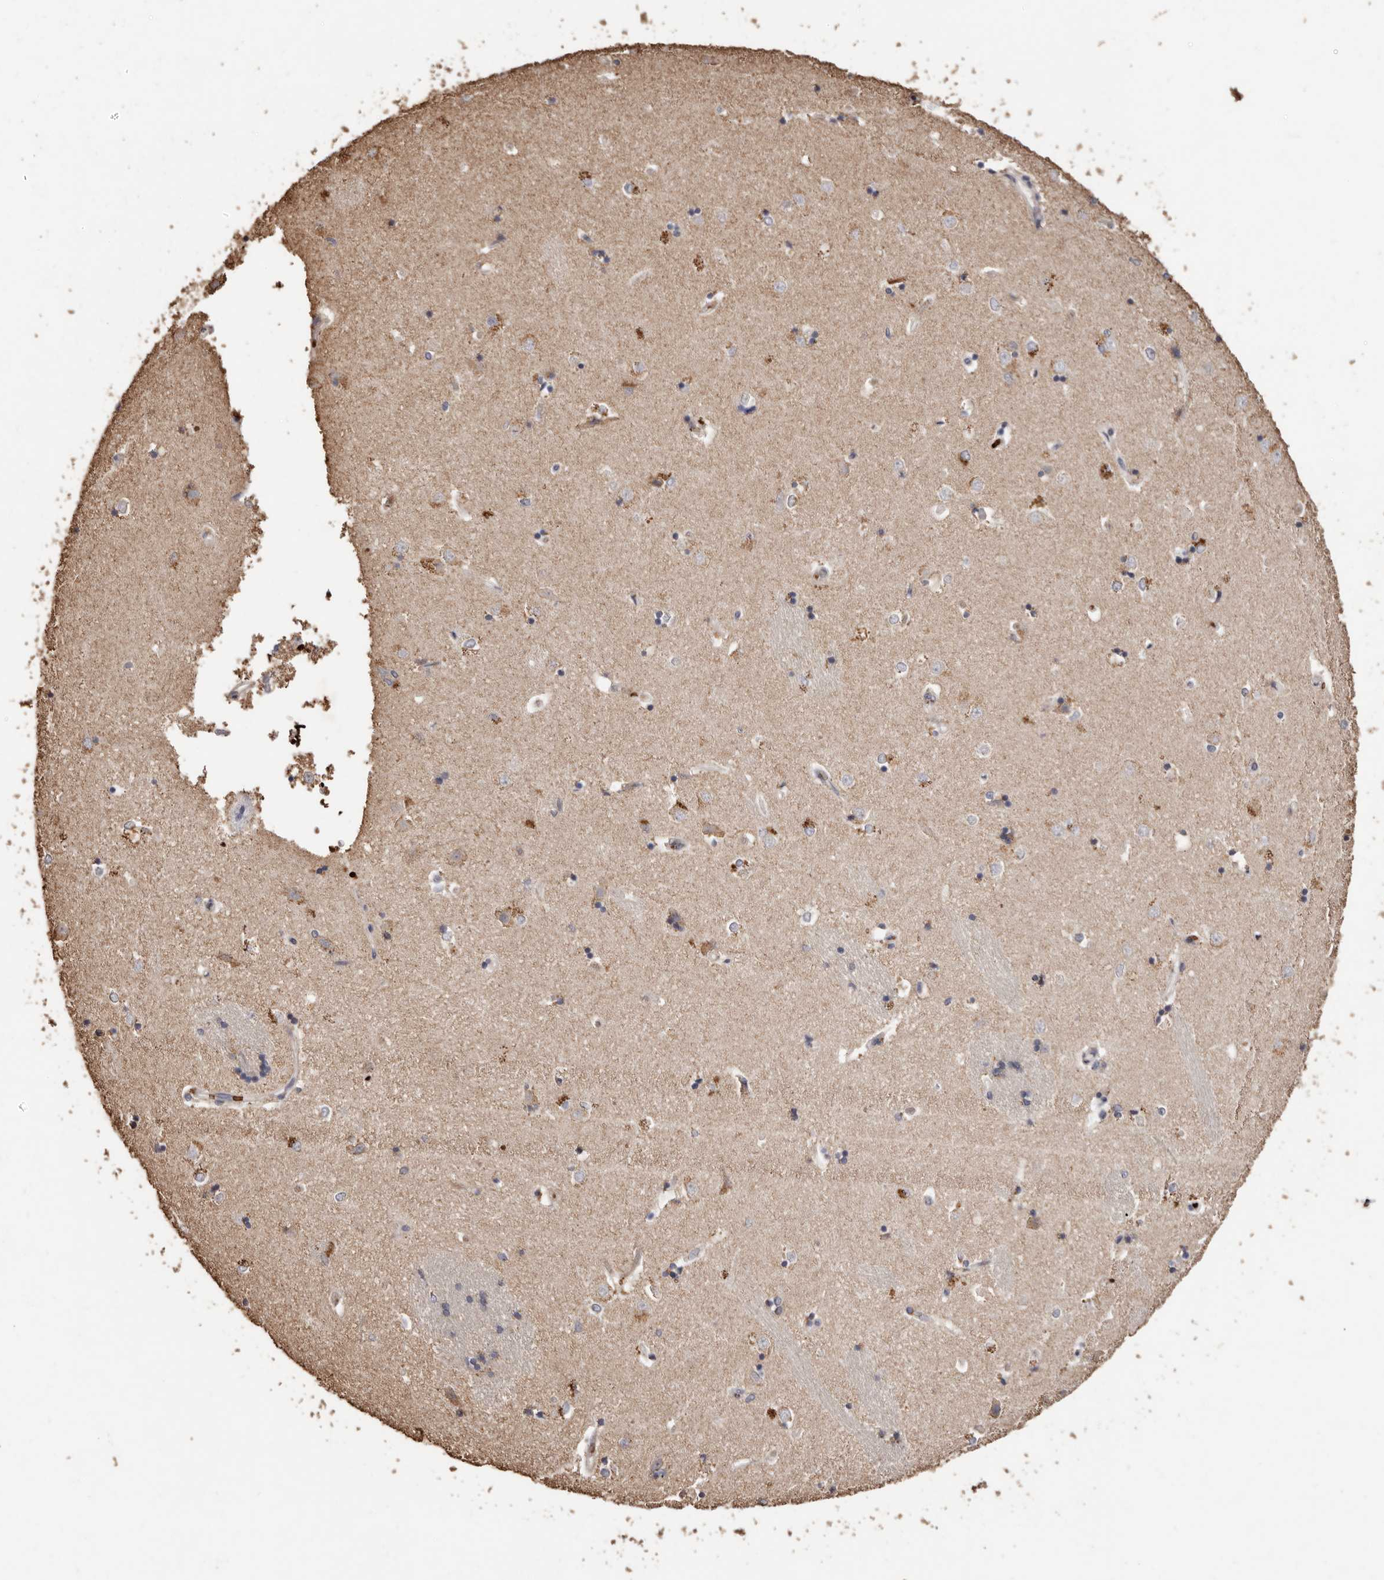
{"staining": {"intensity": "weak", "quantity": "<25%", "location": "cytoplasmic/membranous"}, "tissue": "caudate", "cell_type": "Glial cells", "image_type": "normal", "snomed": [{"axis": "morphology", "description": "Normal tissue, NOS"}, {"axis": "topography", "description": "Lateral ventricle wall"}], "caption": "Immunohistochemical staining of benign caudate exhibits no significant expression in glial cells.", "gene": "GRAMD2A", "patient": {"sex": "male", "age": 45}}